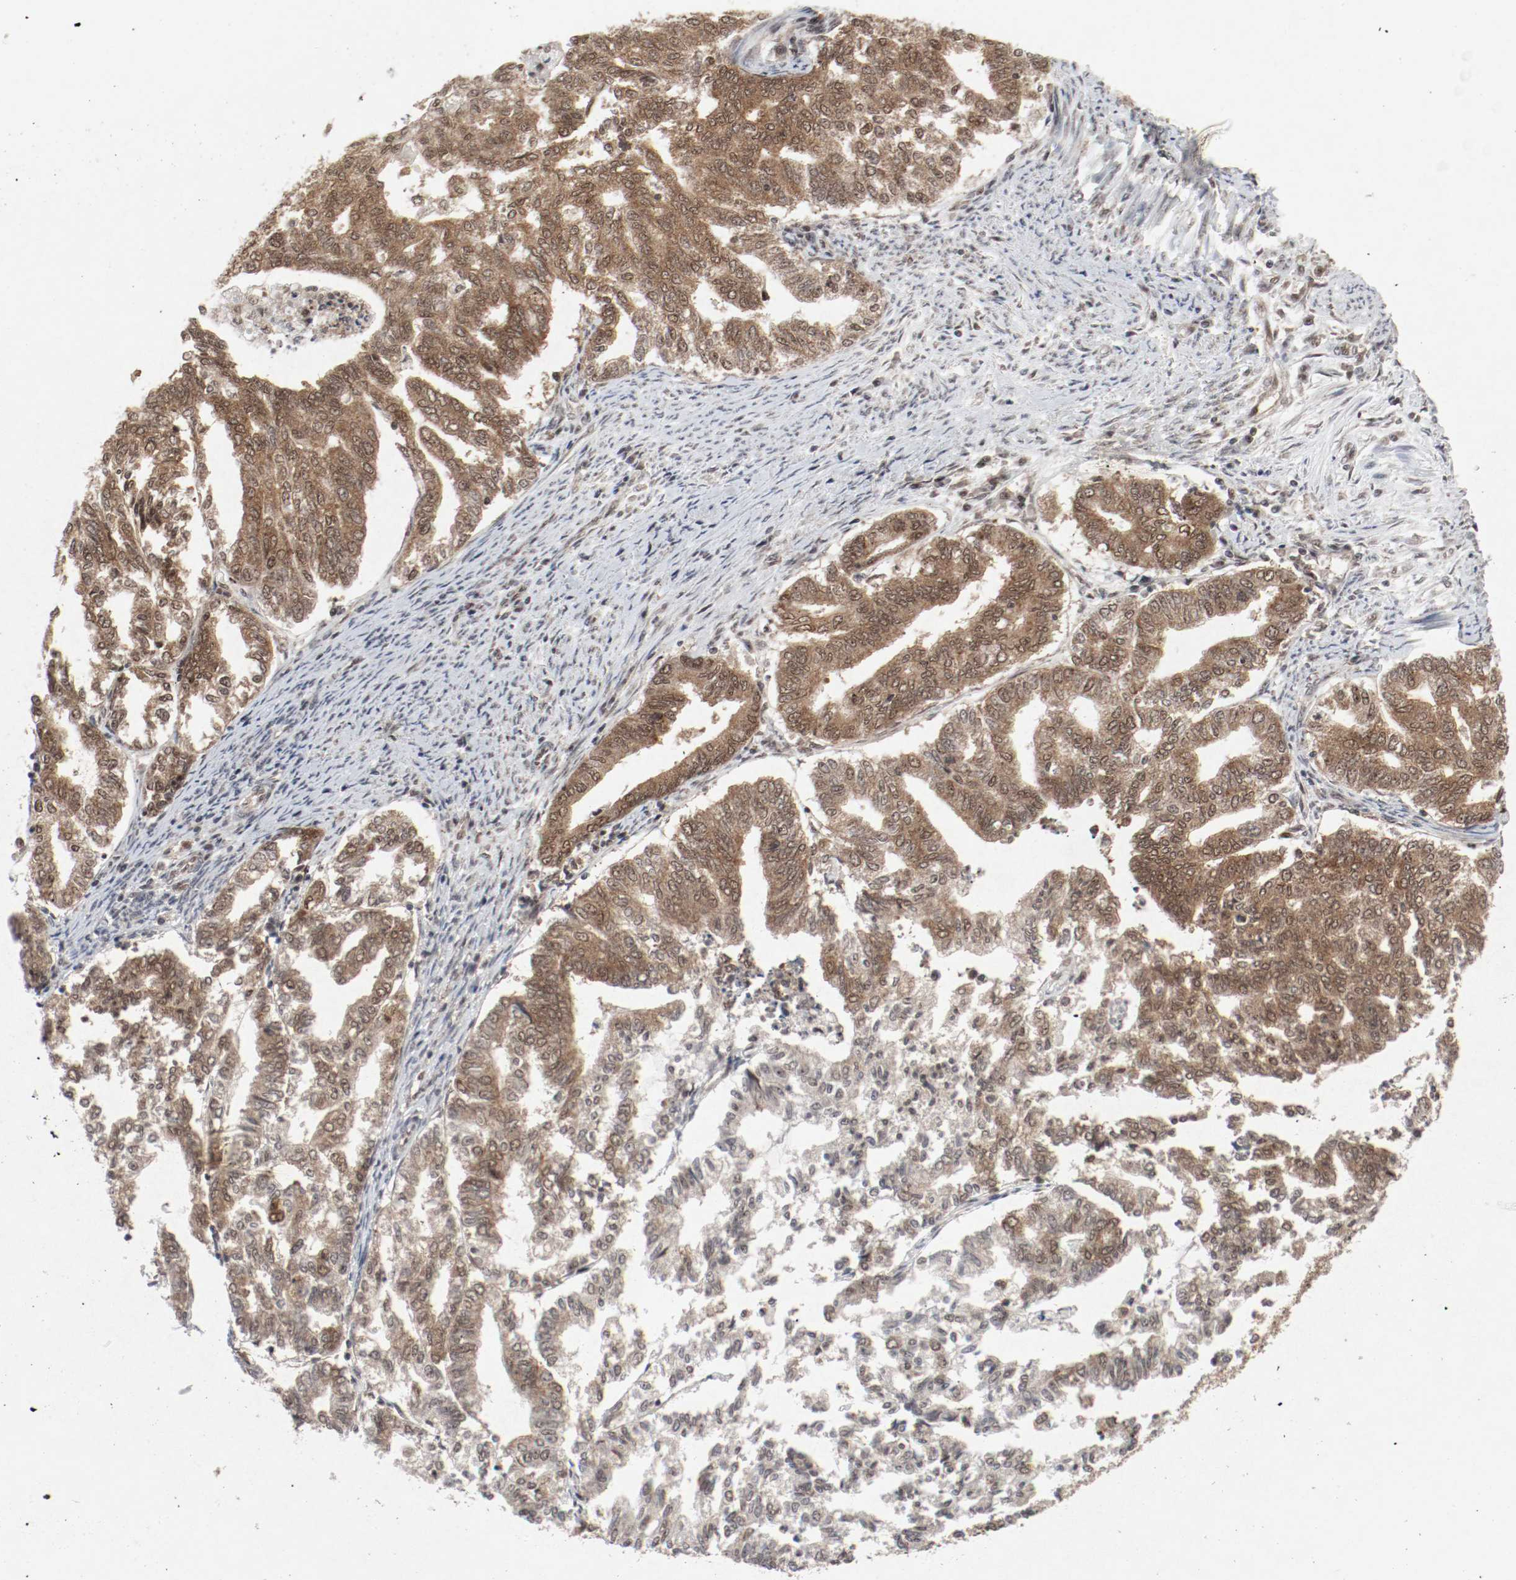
{"staining": {"intensity": "moderate", "quantity": ">75%", "location": "cytoplasmic/membranous,nuclear"}, "tissue": "endometrial cancer", "cell_type": "Tumor cells", "image_type": "cancer", "snomed": [{"axis": "morphology", "description": "Adenocarcinoma, NOS"}, {"axis": "topography", "description": "Endometrium"}], "caption": "Immunohistochemical staining of endometrial adenocarcinoma displays medium levels of moderate cytoplasmic/membranous and nuclear staining in about >75% of tumor cells.", "gene": "CSNK2B", "patient": {"sex": "female", "age": 79}}